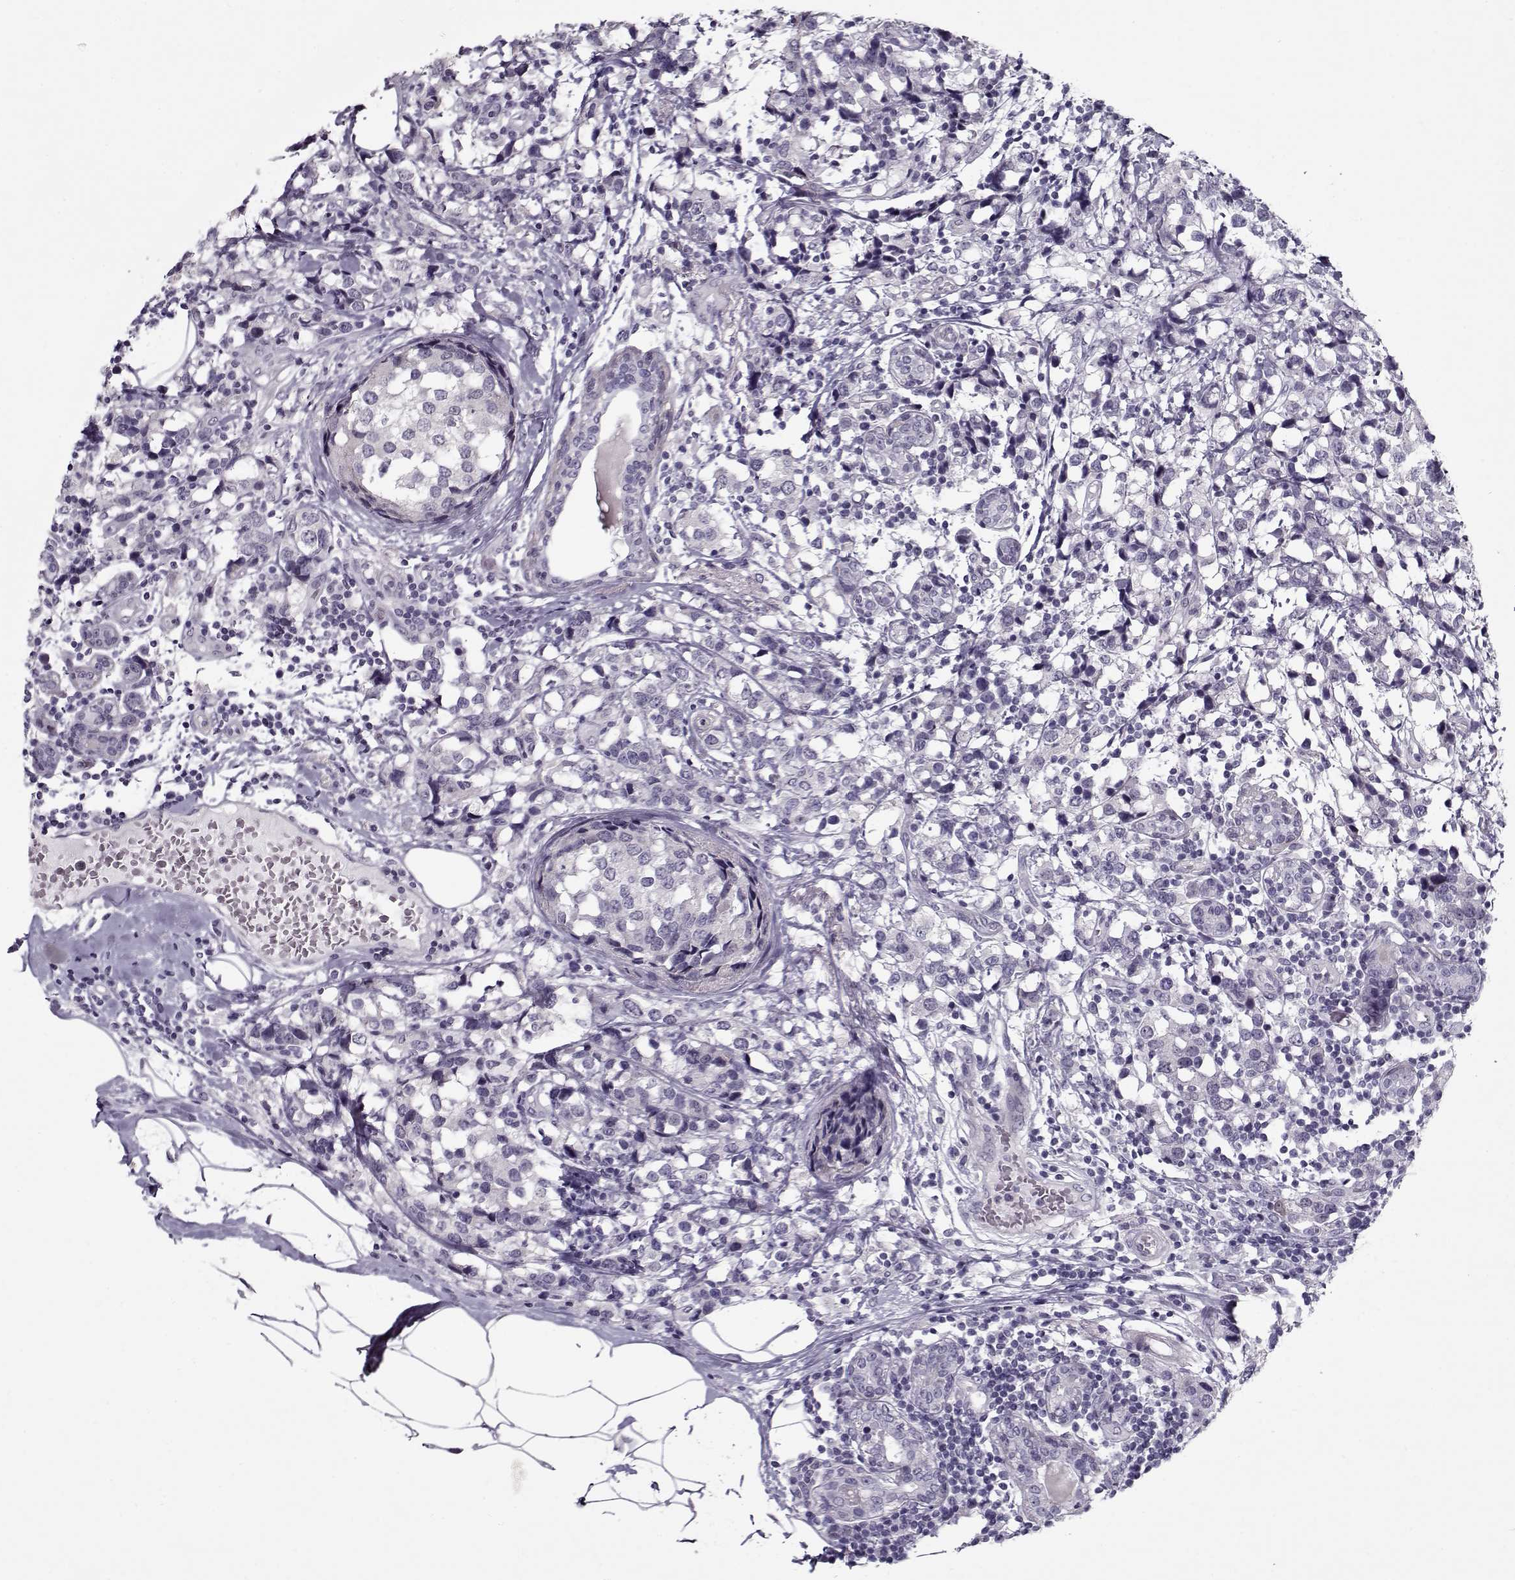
{"staining": {"intensity": "negative", "quantity": "none", "location": "none"}, "tissue": "breast cancer", "cell_type": "Tumor cells", "image_type": "cancer", "snomed": [{"axis": "morphology", "description": "Lobular carcinoma"}, {"axis": "topography", "description": "Breast"}], "caption": "Breast cancer was stained to show a protein in brown. There is no significant expression in tumor cells.", "gene": "CIBAR1", "patient": {"sex": "female", "age": 59}}